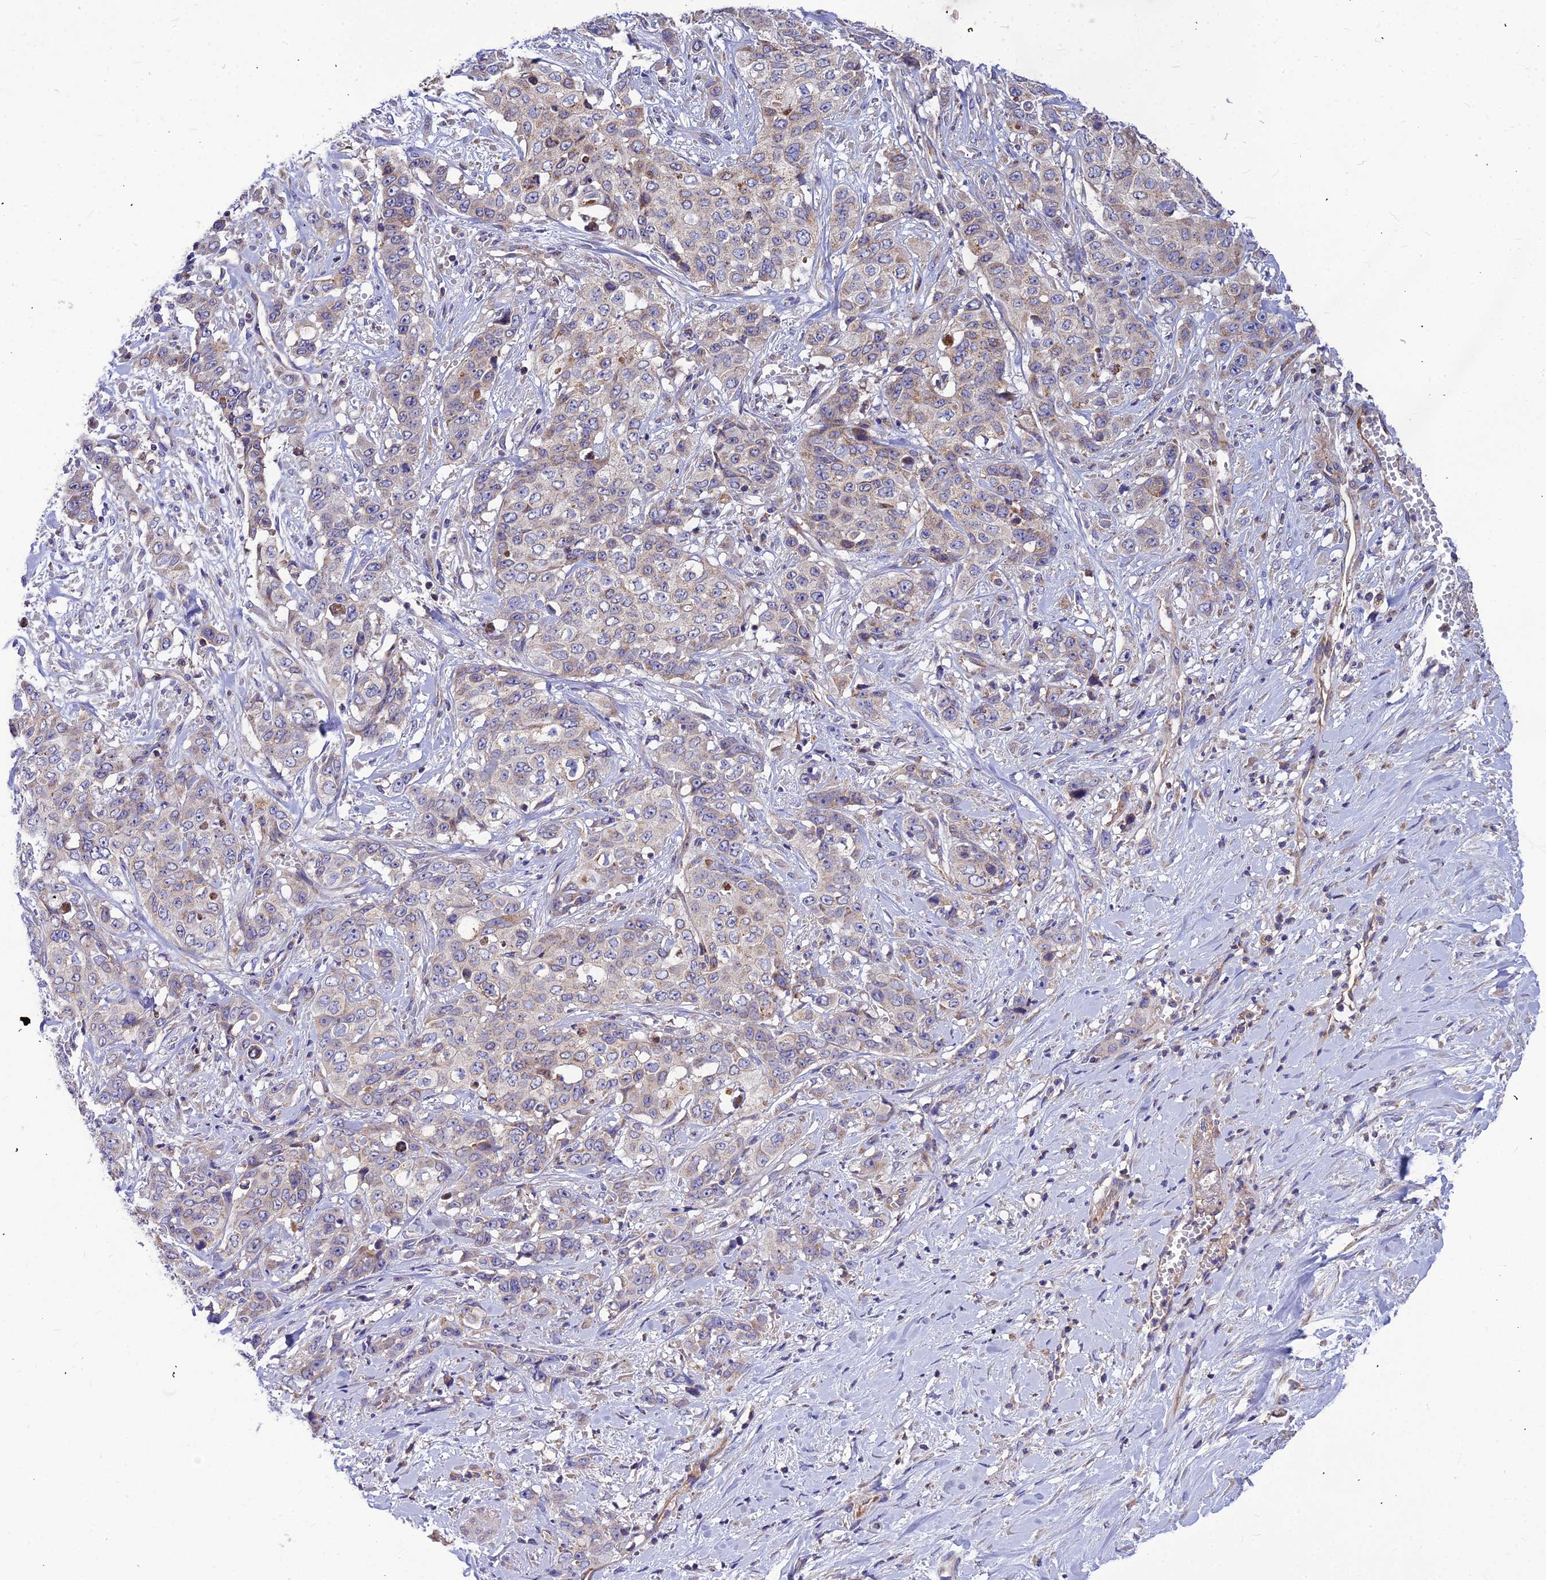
{"staining": {"intensity": "negative", "quantity": "none", "location": "none"}, "tissue": "stomach cancer", "cell_type": "Tumor cells", "image_type": "cancer", "snomed": [{"axis": "morphology", "description": "Adenocarcinoma, NOS"}, {"axis": "topography", "description": "Stomach, upper"}], "caption": "Photomicrograph shows no protein expression in tumor cells of stomach adenocarcinoma tissue.", "gene": "ASPHD1", "patient": {"sex": "male", "age": 62}}